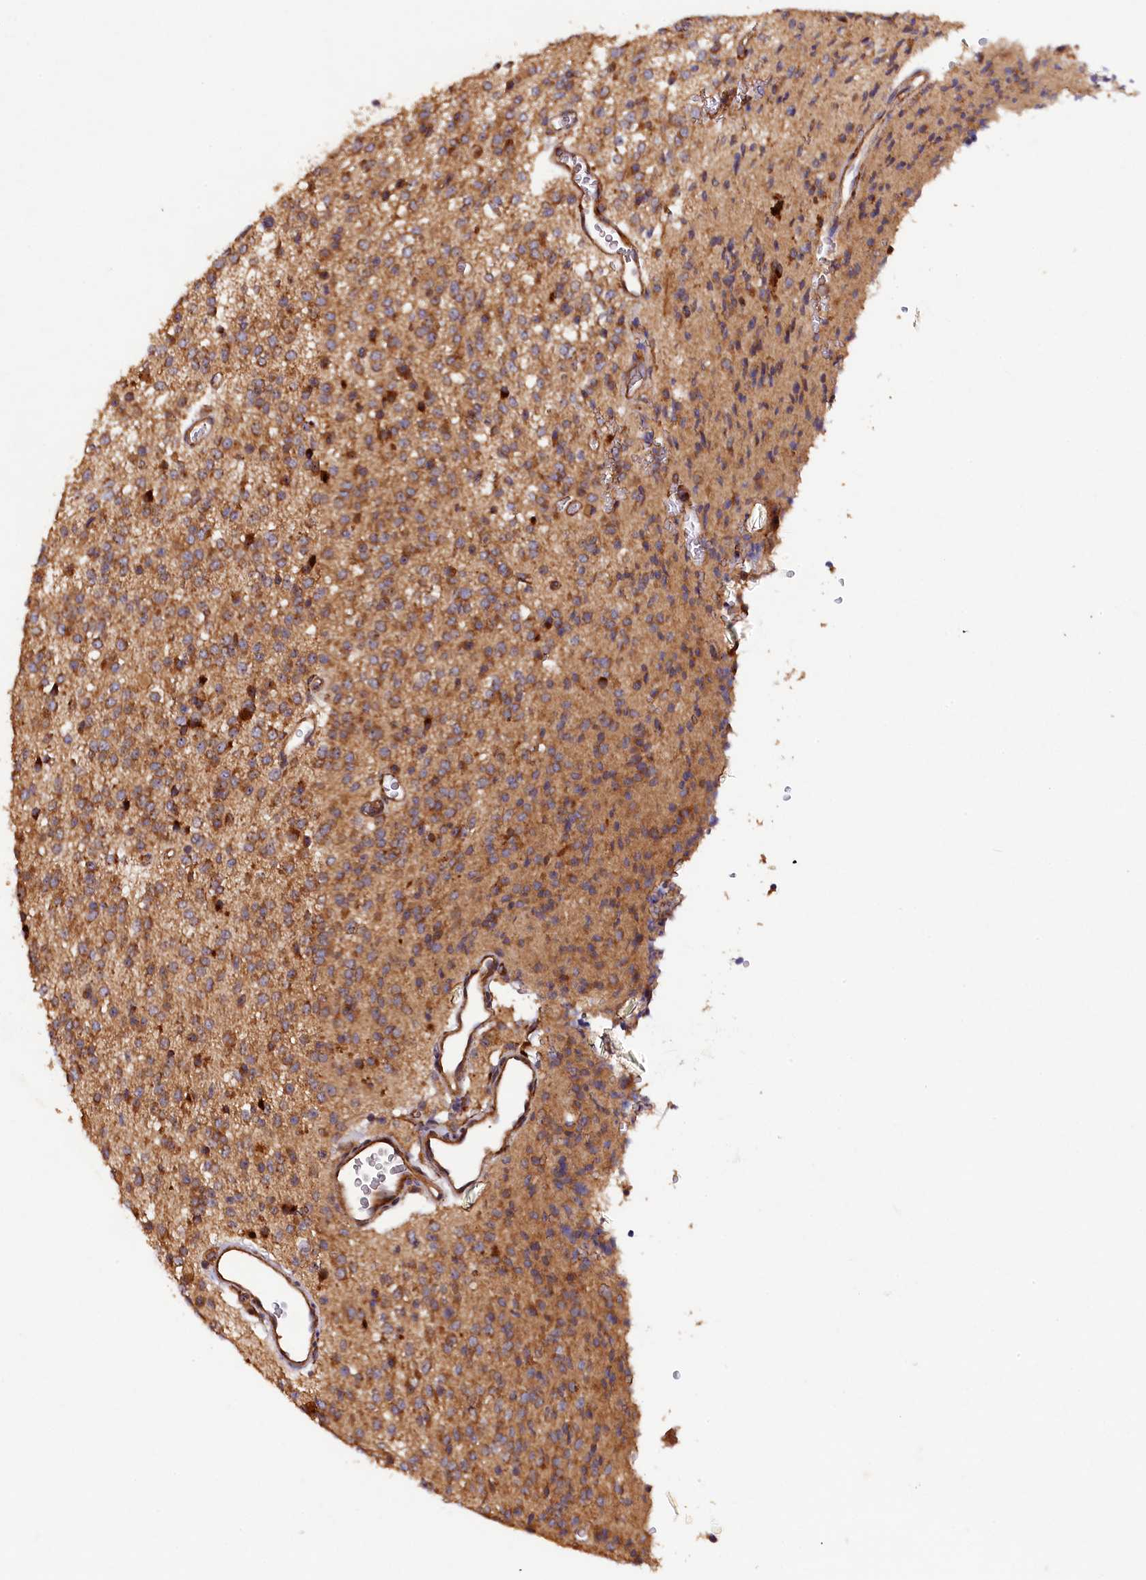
{"staining": {"intensity": "moderate", "quantity": ">75%", "location": "cytoplasmic/membranous"}, "tissue": "glioma", "cell_type": "Tumor cells", "image_type": "cancer", "snomed": [{"axis": "morphology", "description": "Glioma, malignant, High grade"}, {"axis": "topography", "description": "Brain"}], "caption": "Moderate cytoplasmic/membranous protein staining is present in about >75% of tumor cells in glioma.", "gene": "ARRDC4", "patient": {"sex": "male", "age": 34}}